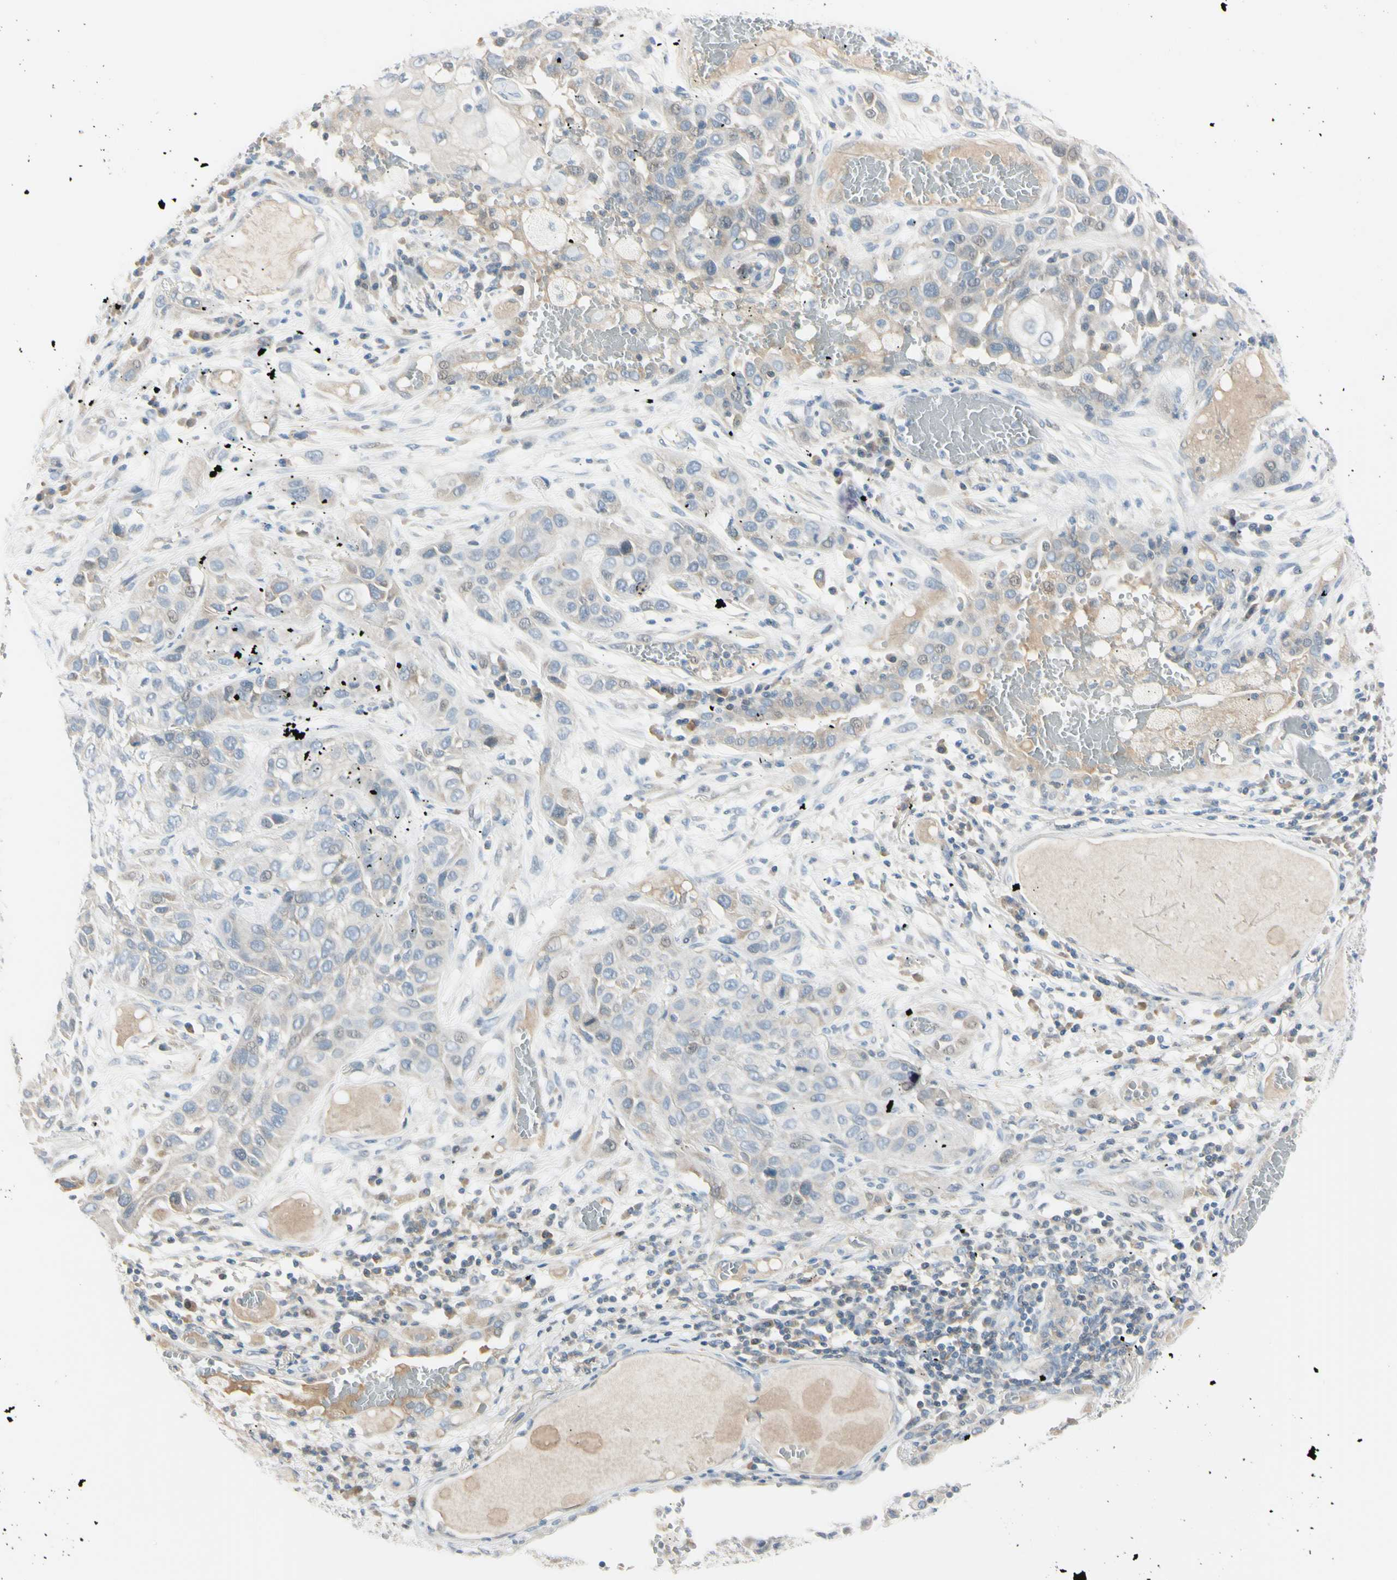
{"staining": {"intensity": "weak", "quantity": "25%-75%", "location": "cytoplasmic/membranous"}, "tissue": "lung cancer", "cell_type": "Tumor cells", "image_type": "cancer", "snomed": [{"axis": "morphology", "description": "Squamous cell carcinoma, NOS"}, {"axis": "topography", "description": "Lung"}], "caption": "Immunohistochemical staining of lung cancer shows weak cytoplasmic/membranous protein positivity in approximately 25%-75% of tumor cells.", "gene": "ASB9", "patient": {"sex": "male", "age": 71}}